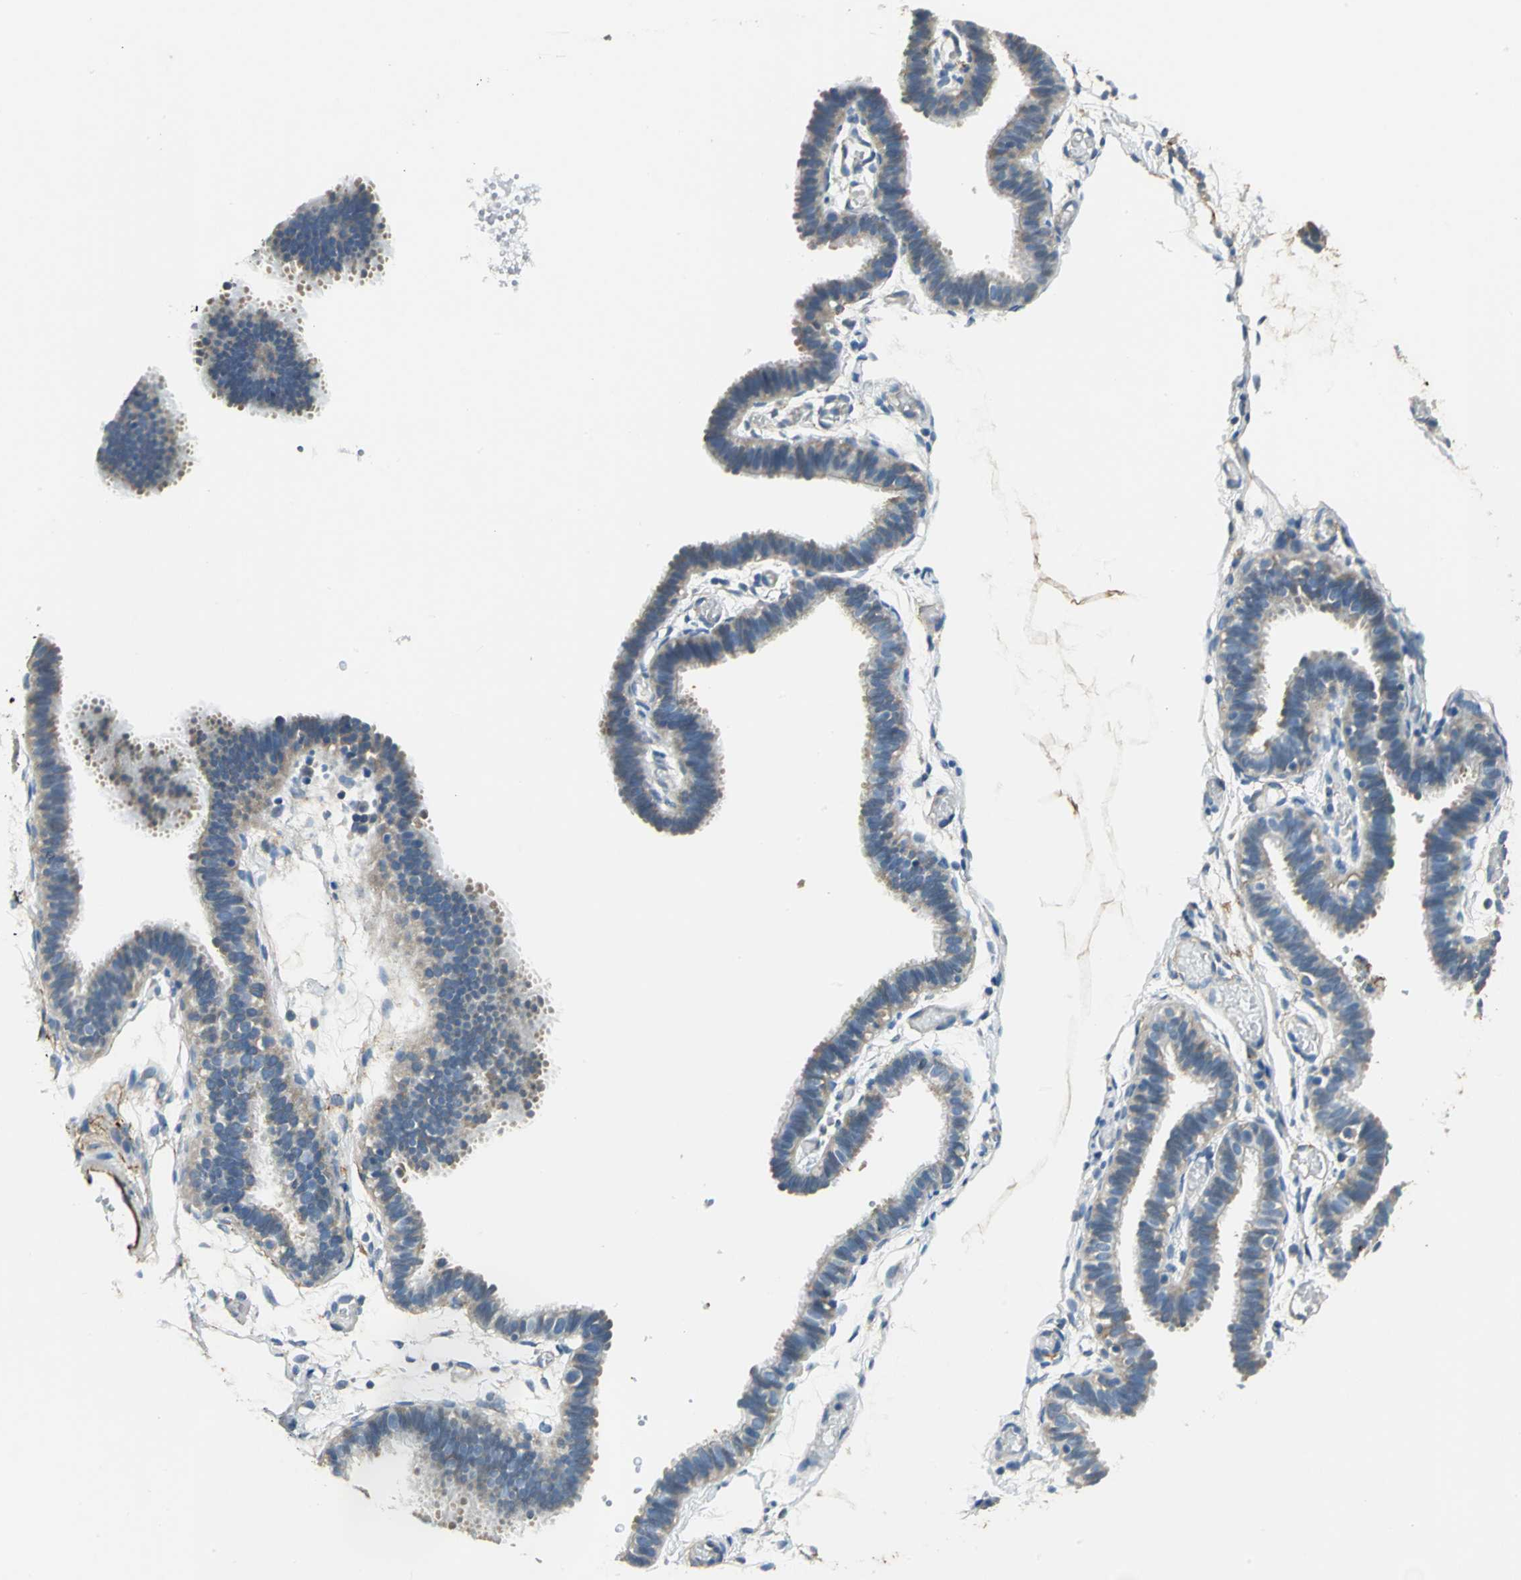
{"staining": {"intensity": "negative", "quantity": "none", "location": "none"}, "tissue": "fallopian tube", "cell_type": "Glandular cells", "image_type": "normal", "snomed": [{"axis": "morphology", "description": "Normal tissue, NOS"}, {"axis": "topography", "description": "Fallopian tube"}], "caption": "This is a micrograph of IHC staining of benign fallopian tube, which shows no staining in glandular cells.", "gene": "SLC16A7", "patient": {"sex": "female", "age": 29}}